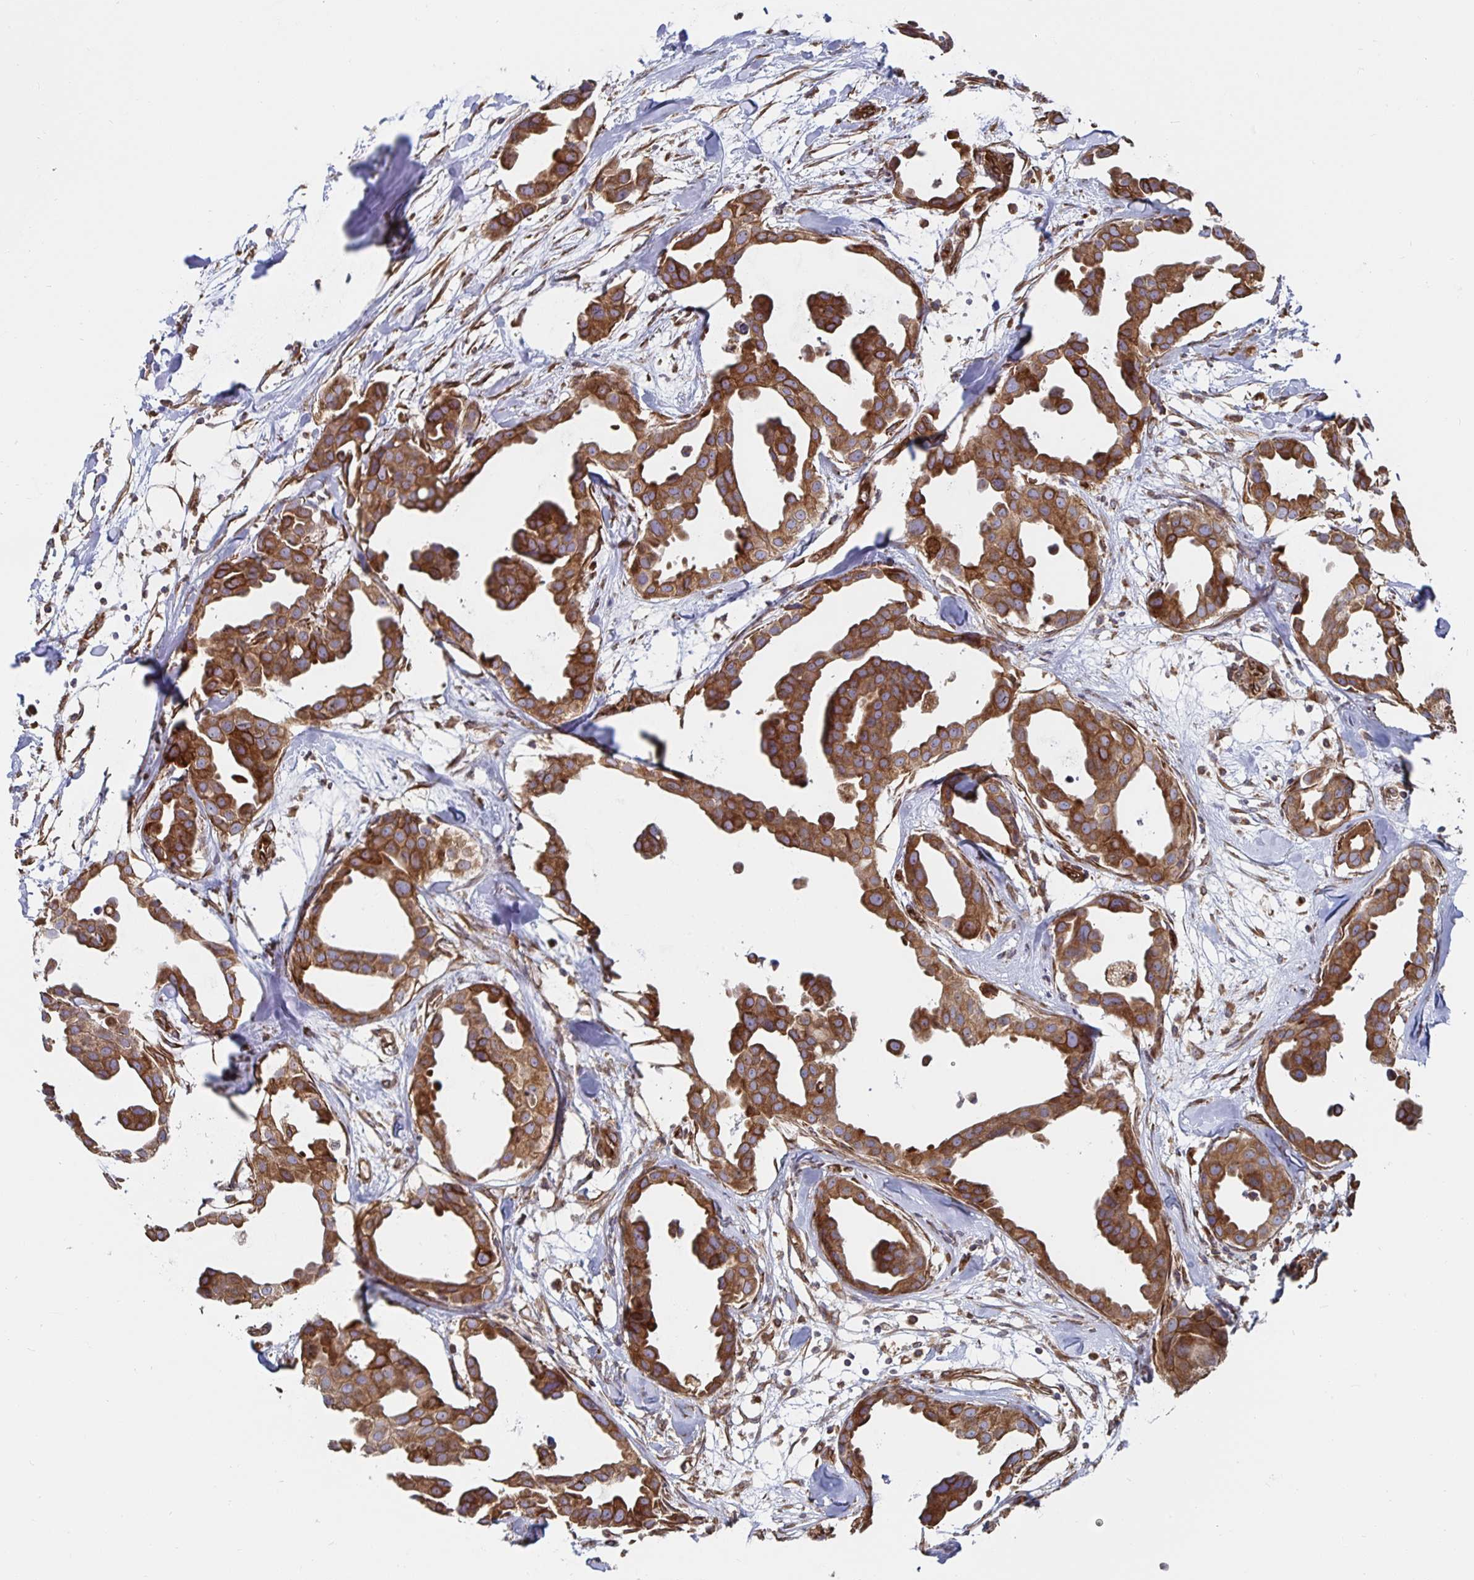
{"staining": {"intensity": "strong", "quantity": ">75%", "location": "cytoplasmic/membranous"}, "tissue": "breast cancer", "cell_type": "Tumor cells", "image_type": "cancer", "snomed": [{"axis": "morphology", "description": "Duct carcinoma"}, {"axis": "topography", "description": "Breast"}], "caption": "An IHC micrograph of tumor tissue is shown. Protein staining in brown shows strong cytoplasmic/membranous positivity in breast cancer (infiltrating ductal carcinoma) within tumor cells.", "gene": "BCAP29", "patient": {"sex": "female", "age": 38}}